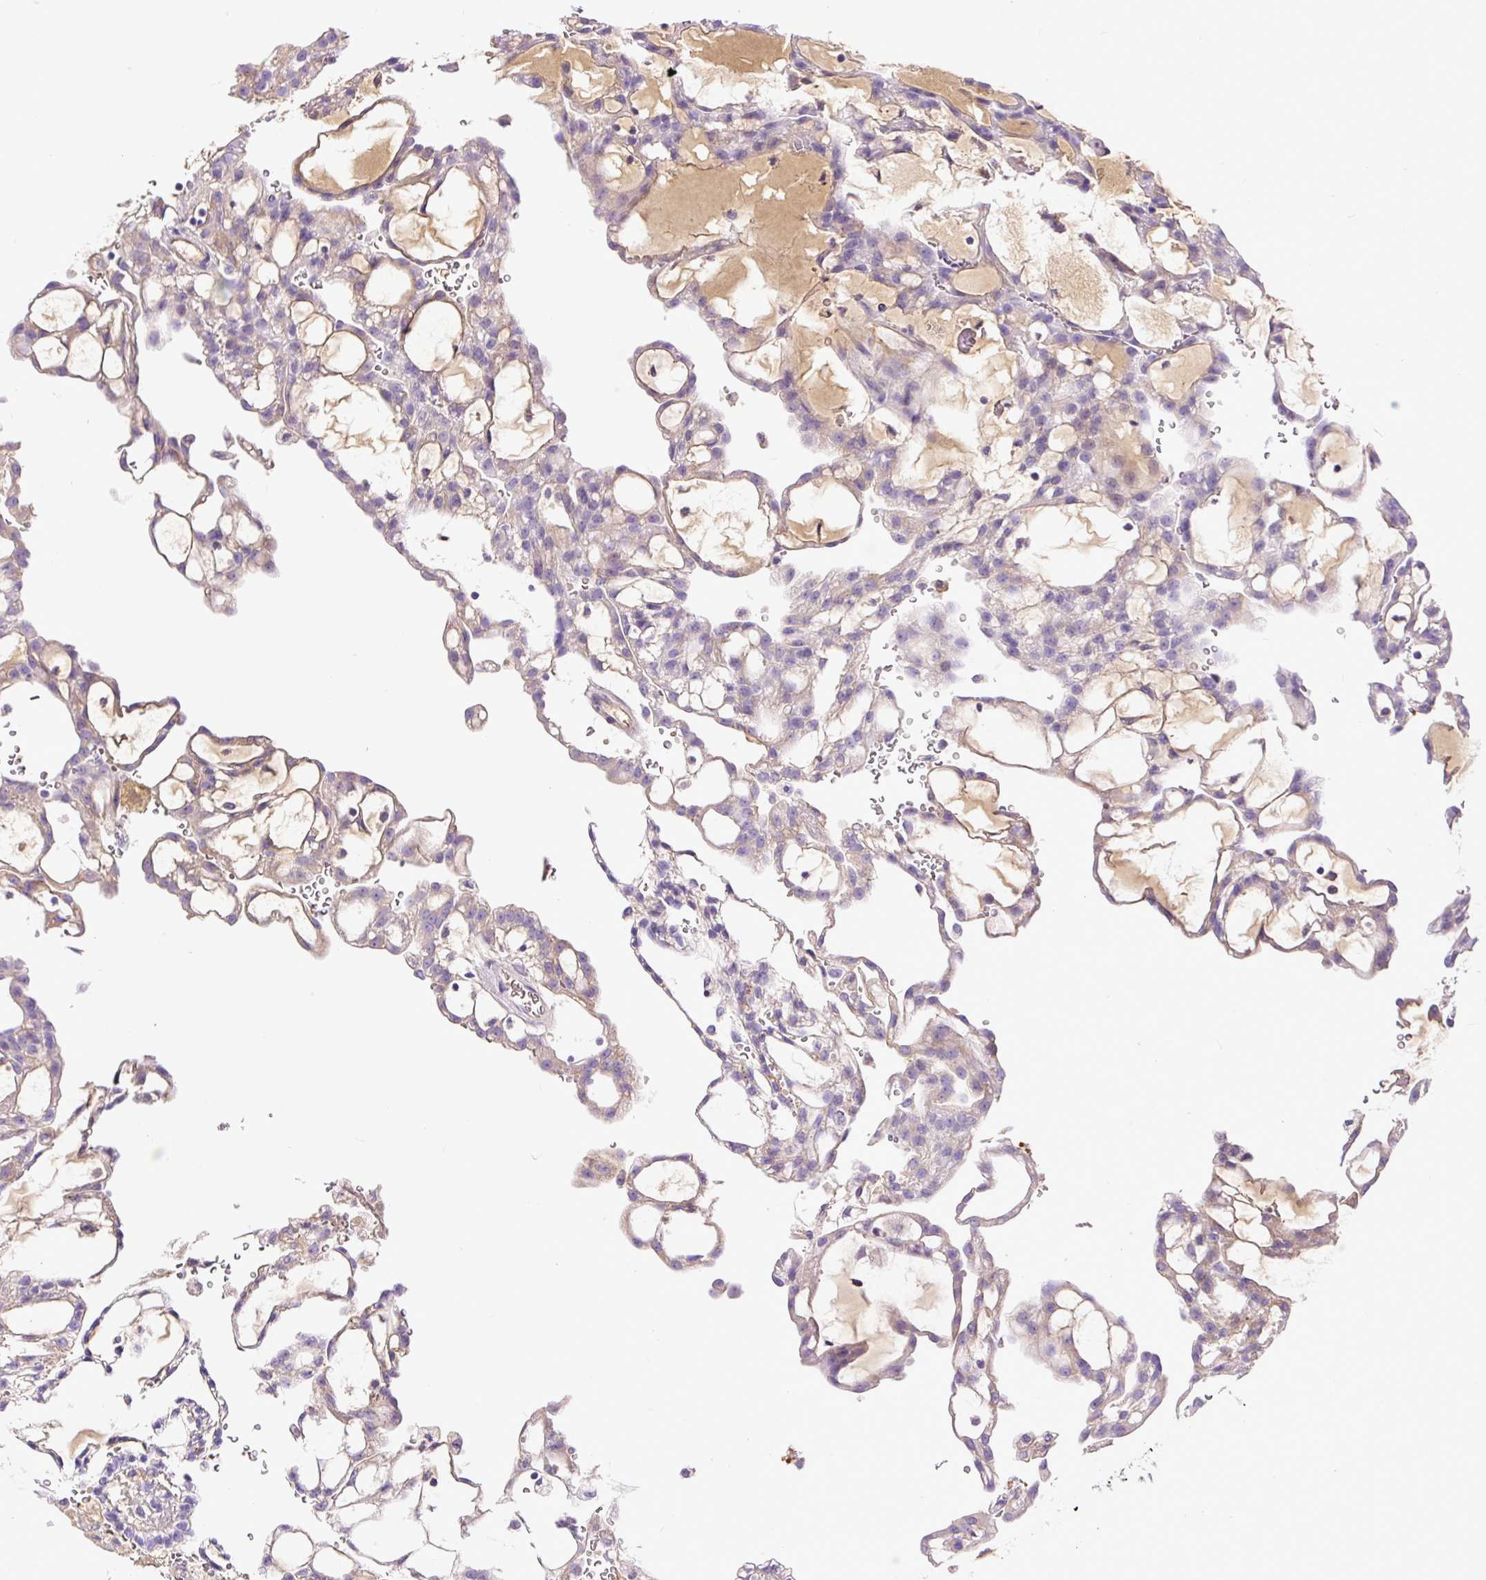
{"staining": {"intensity": "negative", "quantity": "none", "location": "none"}, "tissue": "renal cancer", "cell_type": "Tumor cells", "image_type": "cancer", "snomed": [{"axis": "morphology", "description": "Adenocarcinoma, NOS"}, {"axis": "topography", "description": "Kidney"}], "caption": "Renal cancer was stained to show a protein in brown. There is no significant staining in tumor cells.", "gene": "CLEC3B", "patient": {"sex": "male", "age": 63}}